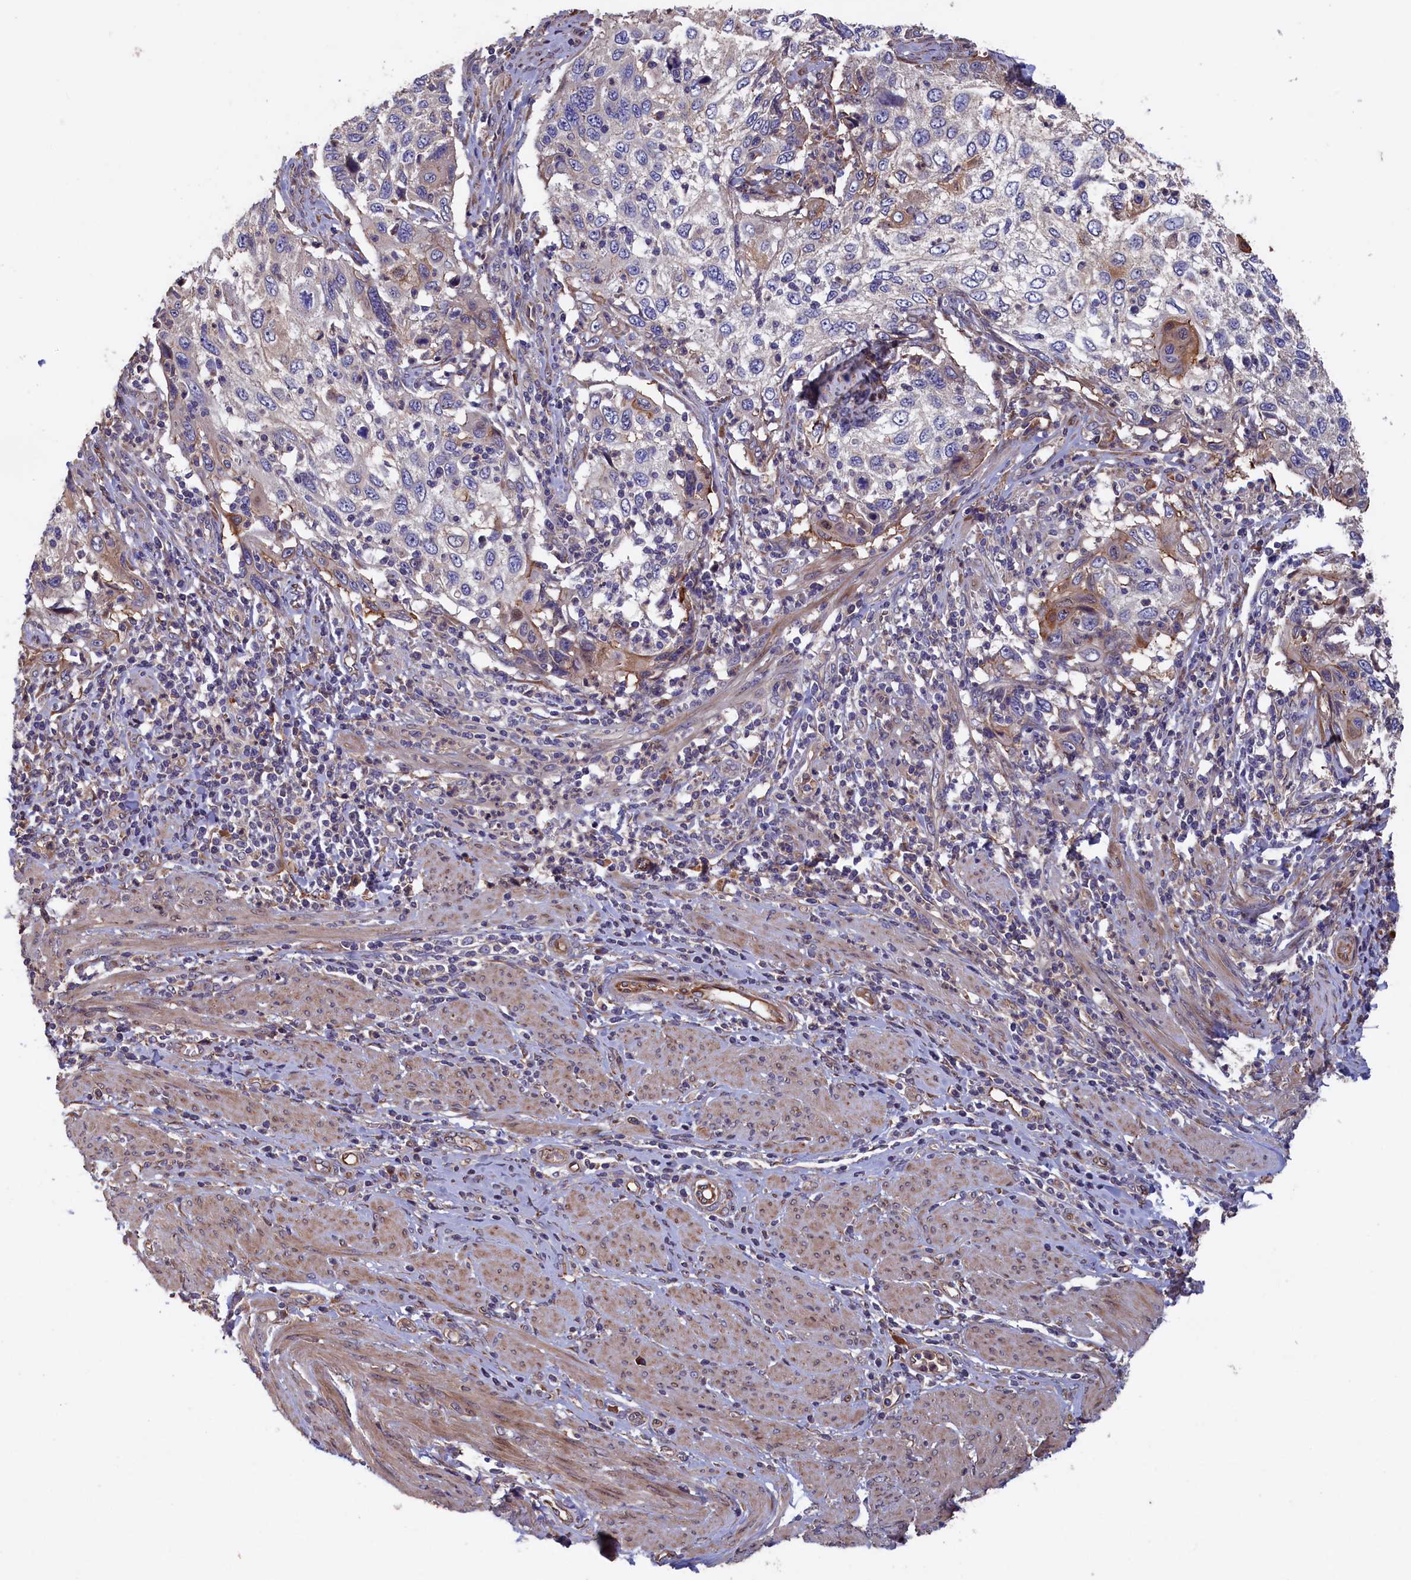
{"staining": {"intensity": "weak", "quantity": "<25%", "location": "cytoplasmic/membranous"}, "tissue": "cervical cancer", "cell_type": "Tumor cells", "image_type": "cancer", "snomed": [{"axis": "morphology", "description": "Squamous cell carcinoma, NOS"}, {"axis": "topography", "description": "Cervix"}], "caption": "The image displays no staining of tumor cells in cervical squamous cell carcinoma. The staining is performed using DAB (3,3'-diaminobenzidine) brown chromogen with nuclei counter-stained in using hematoxylin.", "gene": "GREB1L", "patient": {"sex": "female", "age": 70}}